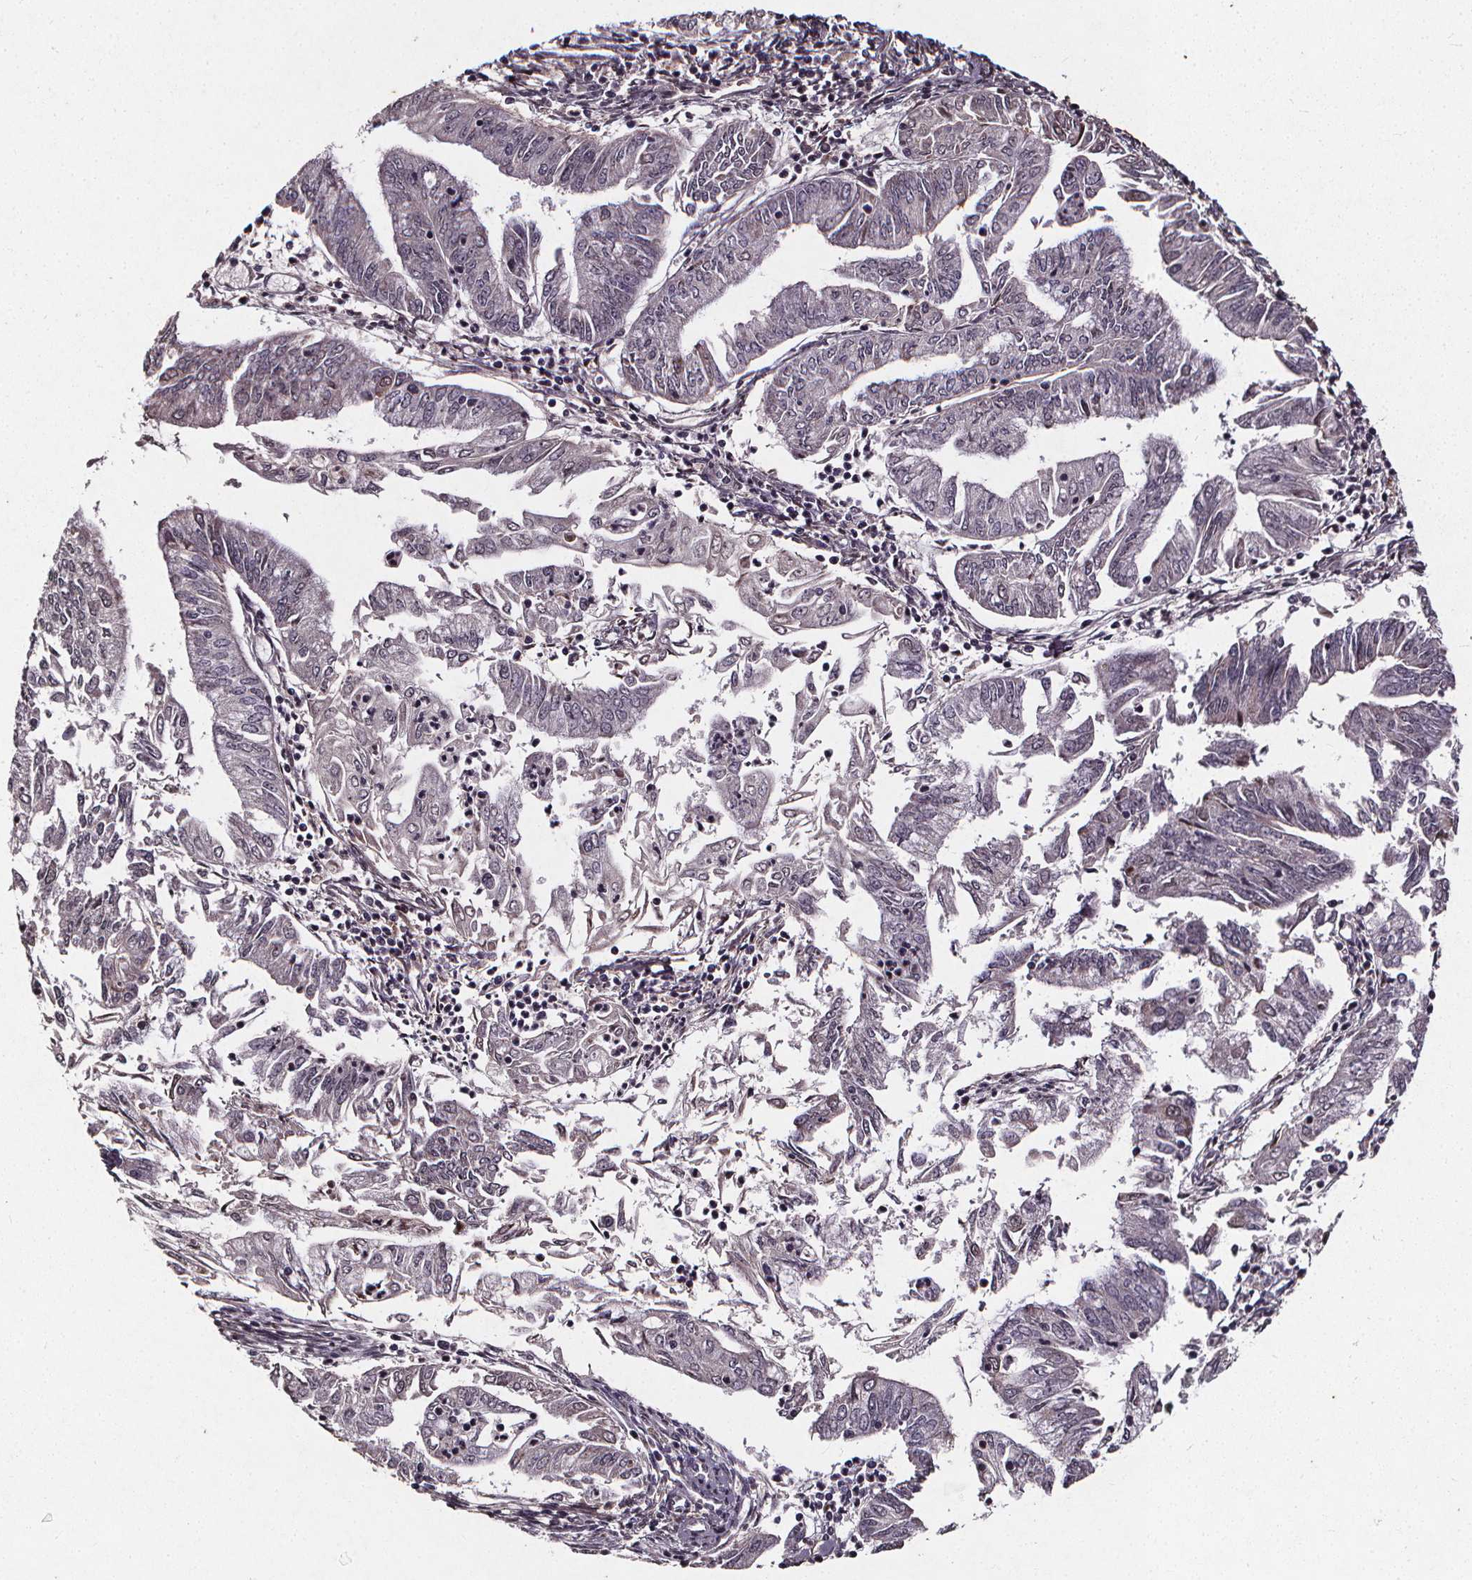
{"staining": {"intensity": "negative", "quantity": "none", "location": "none"}, "tissue": "endometrial cancer", "cell_type": "Tumor cells", "image_type": "cancer", "snomed": [{"axis": "morphology", "description": "Adenocarcinoma, NOS"}, {"axis": "topography", "description": "Endometrium"}], "caption": "Tumor cells show no significant expression in adenocarcinoma (endometrial).", "gene": "SPAG8", "patient": {"sex": "female", "age": 55}}